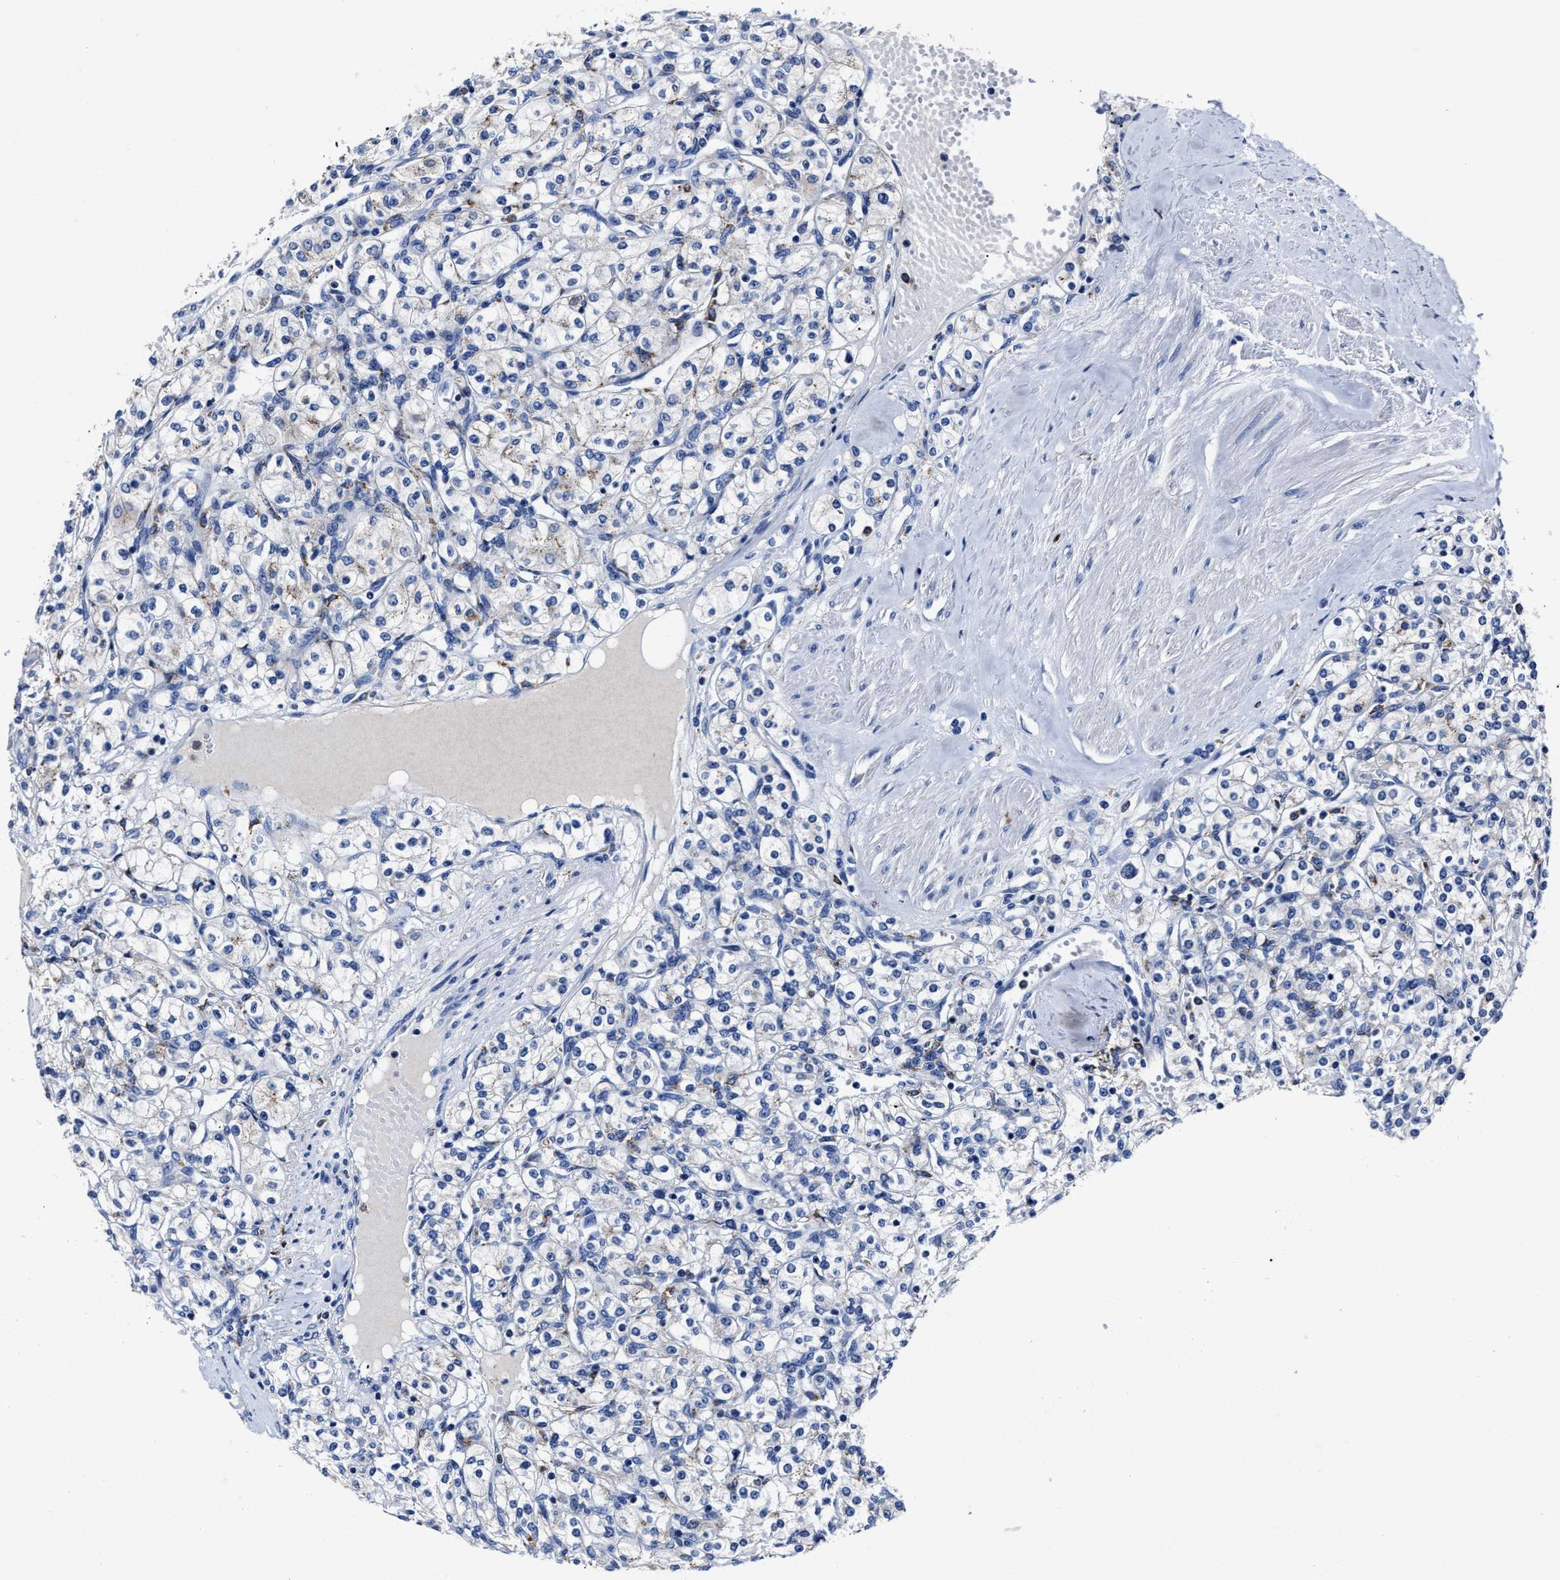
{"staining": {"intensity": "negative", "quantity": "none", "location": "none"}, "tissue": "renal cancer", "cell_type": "Tumor cells", "image_type": "cancer", "snomed": [{"axis": "morphology", "description": "Adenocarcinoma, NOS"}, {"axis": "topography", "description": "Kidney"}], "caption": "Adenocarcinoma (renal) was stained to show a protein in brown. There is no significant positivity in tumor cells. The staining was performed using DAB (3,3'-diaminobenzidine) to visualize the protein expression in brown, while the nuclei were stained in blue with hematoxylin (Magnification: 20x).", "gene": "LAMTOR4", "patient": {"sex": "male", "age": 77}}